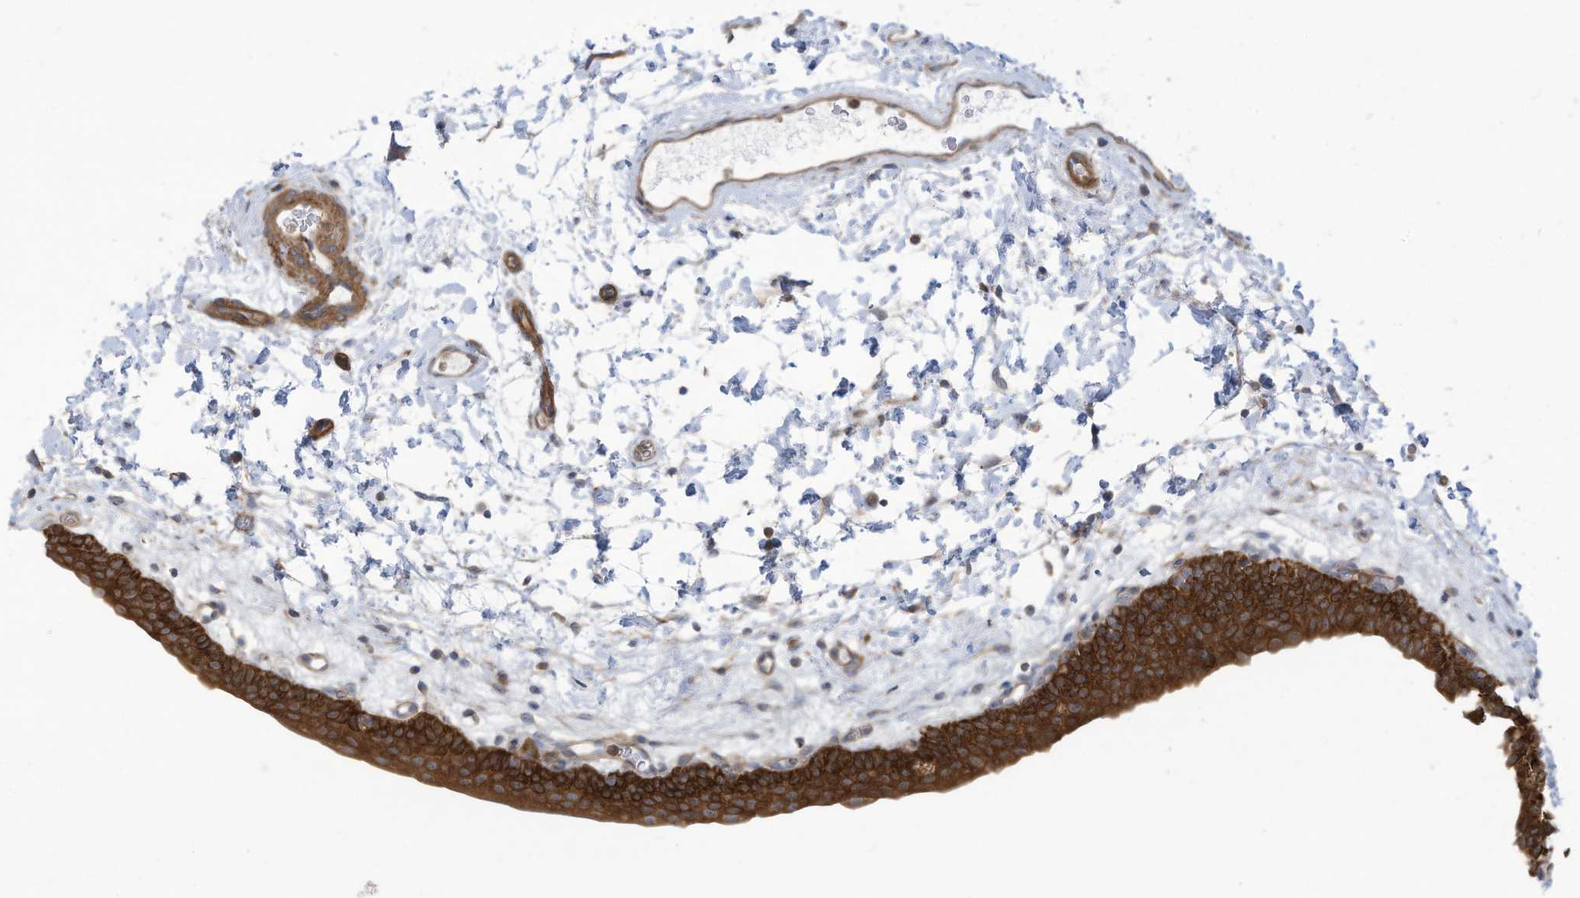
{"staining": {"intensity": "strong", "quantity": ">75%", "location": "cytoplasmic/membranous"}, "tissue": "urinary bladder", "cell_type": "Urothelial cells", "image_type": "normal", "snomed": [{"axis": "morphology", "description": "Normal tissue, NOS"}, {"axis": "topography", "description": "Urinary bladder"}], "caption": "Immunohistochemical staining of benign urinary bladder exhibits strong cytoplasmic/membranous protein staining in about >75% of urothelial cells. (DAB = brown stain, brightfield microscopy at high magnification).", "gene": "ADI1", "patient": {"sex": "male", "age": 83}}